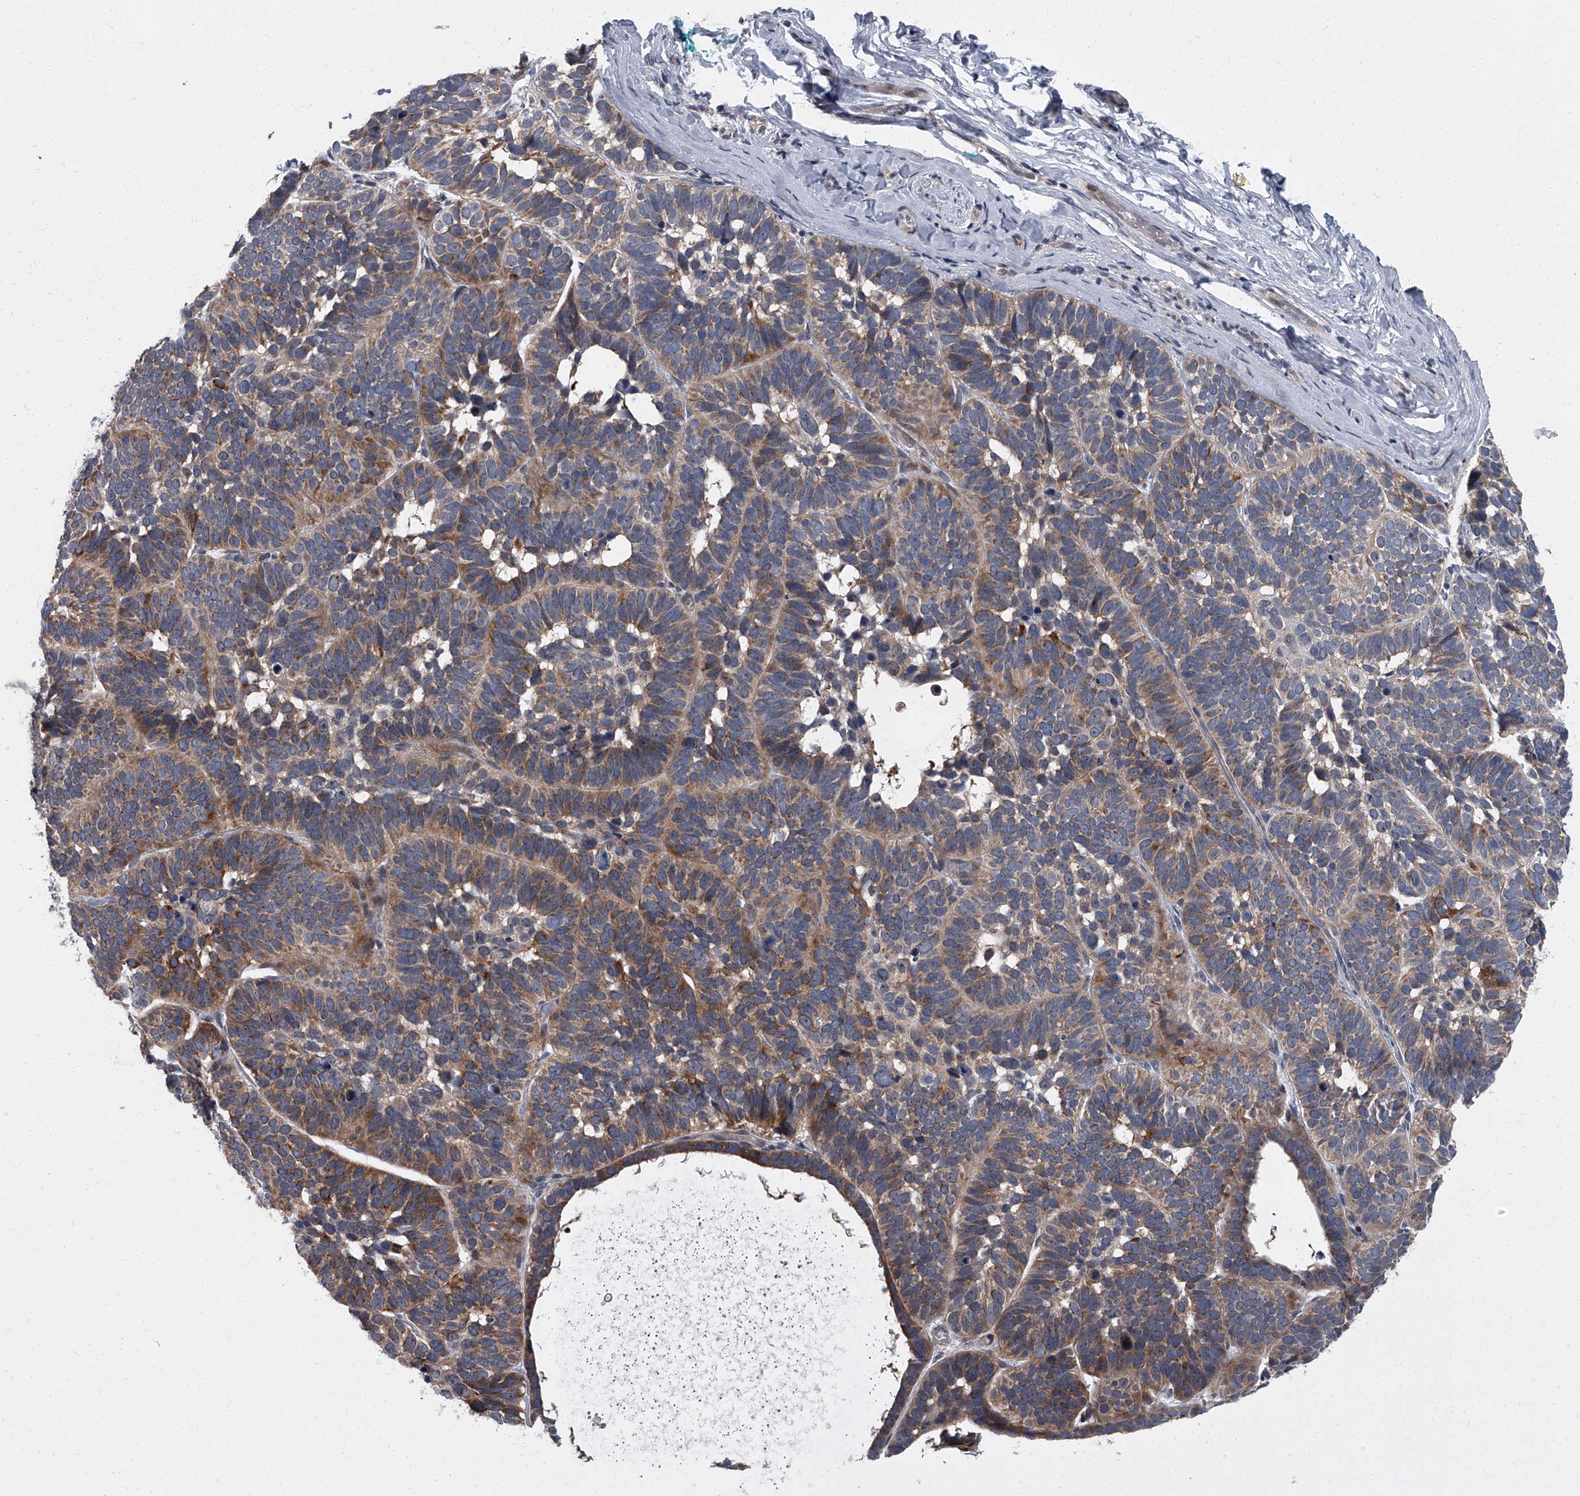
{"staining": {"intensity": "moderate", "quantity": ">75%", "location": "cytoplasmic/membranous"}, "tissue": "skin cancer", "cell_type": "Tumor cells", "image_type": "cancer", "snomed": [{"axis": "morphology", "description": "Basal cell carcinoma"}, {"axis": "topography", "description": "Skin"}], "caption": "Protein expression analysis of basal cell carcinoma (skin) shows moderate cytoplasmic/membranous staining in approximately >75% of tumor cells.", "gene": "ZNF274", "patient": {"sex": "male", "age": 62}}